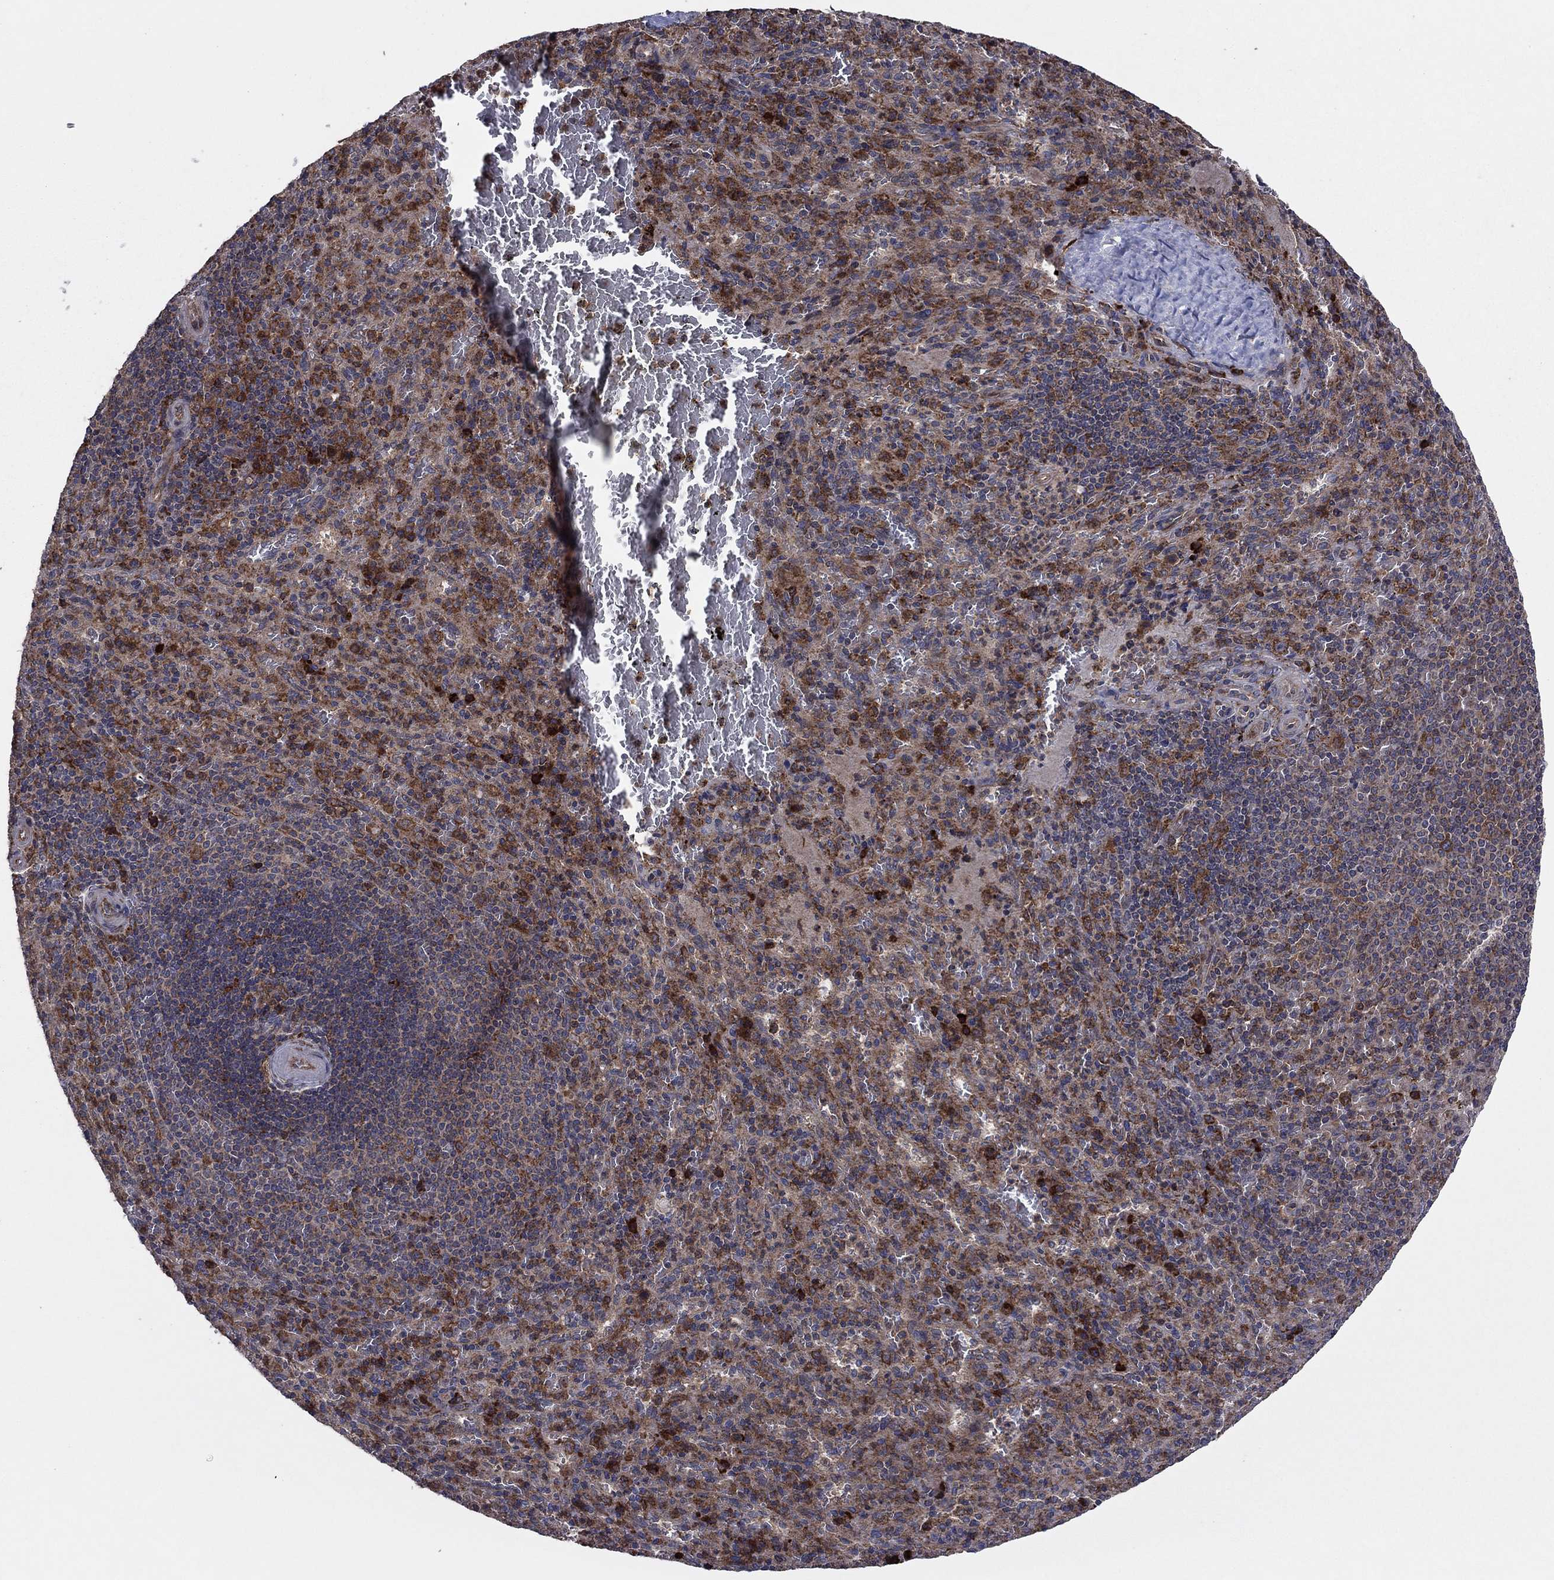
{"staining": {"intensity": "strong", "quantity": "<25%", "location": "cytoplasmic/membranous"}, "tissue": "spleen", "cell_type": "Cells in red pulp", "image_type": "normal", "snomed": [{"axis": "morphology", "description": "Normal tissue, NOS"}, {"axis": "topography", "description": "Spleen"}], "caption": "Cells in red pulp demonstrate medium levels of strong cytoplasmic/membranous positivity in about <25% of cells in normal human spleen.", "gene": "MEA1", "patient": {"sex": "male", "age": 57}}